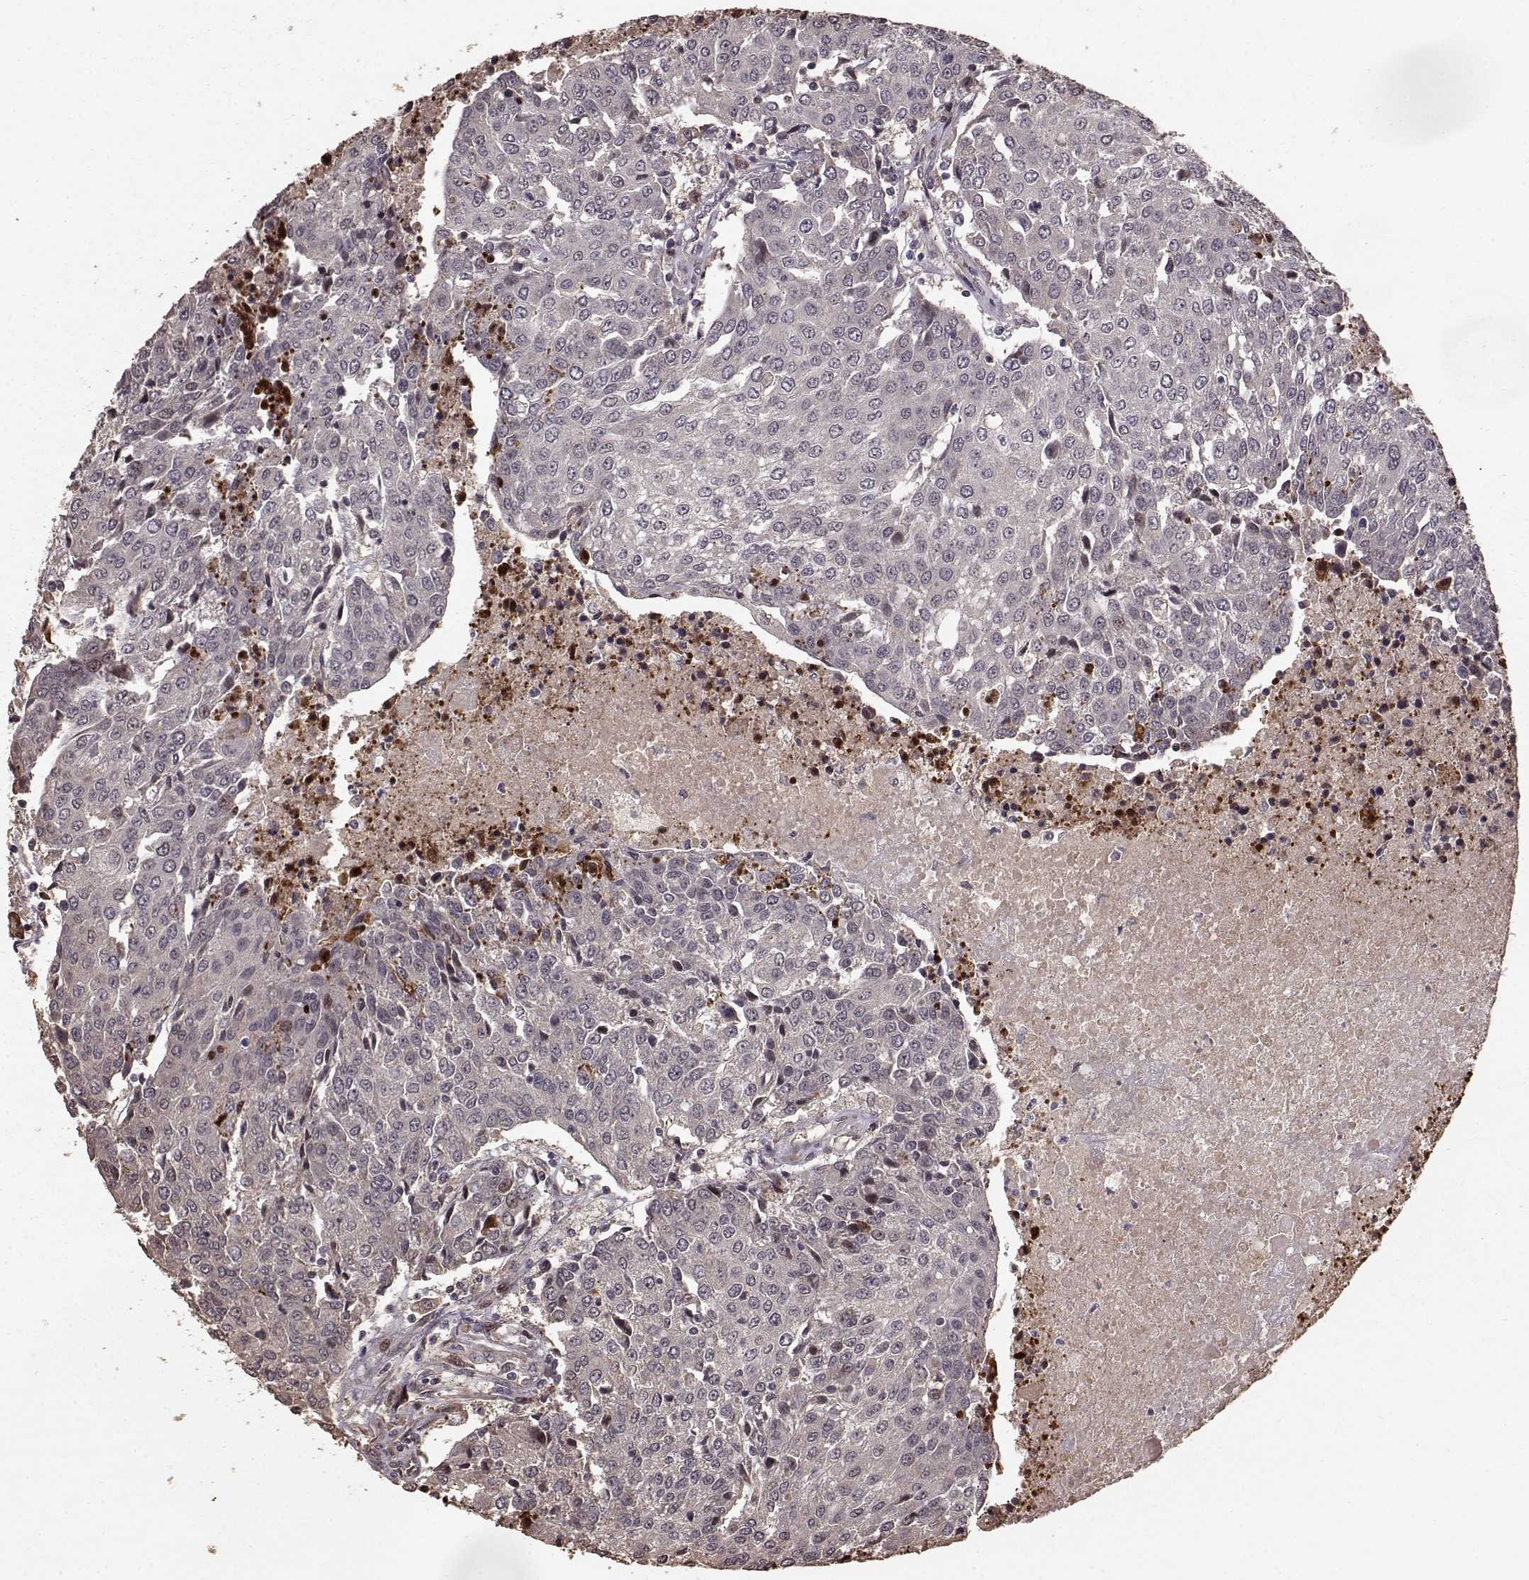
{"staining": {"intensity": "negative", "quantity": "none", "location": "none"}, "tissue": "urothelial cancer", "cell_type": "Tumor cells", "image_type": "cancer", "snomed": [{"axis": "morphology", "description": "Urothelial carcinoma, High grade"}, {"axis": "topography", "description": "Urinary bladder"}], "caption": "This is an immunohistochemistry histopathology image of human high-grade urothelial carcinoma. There is no positivity in tumor cells.", "gene": "USP15", "patient": {"sex": "female", "age": 85}}